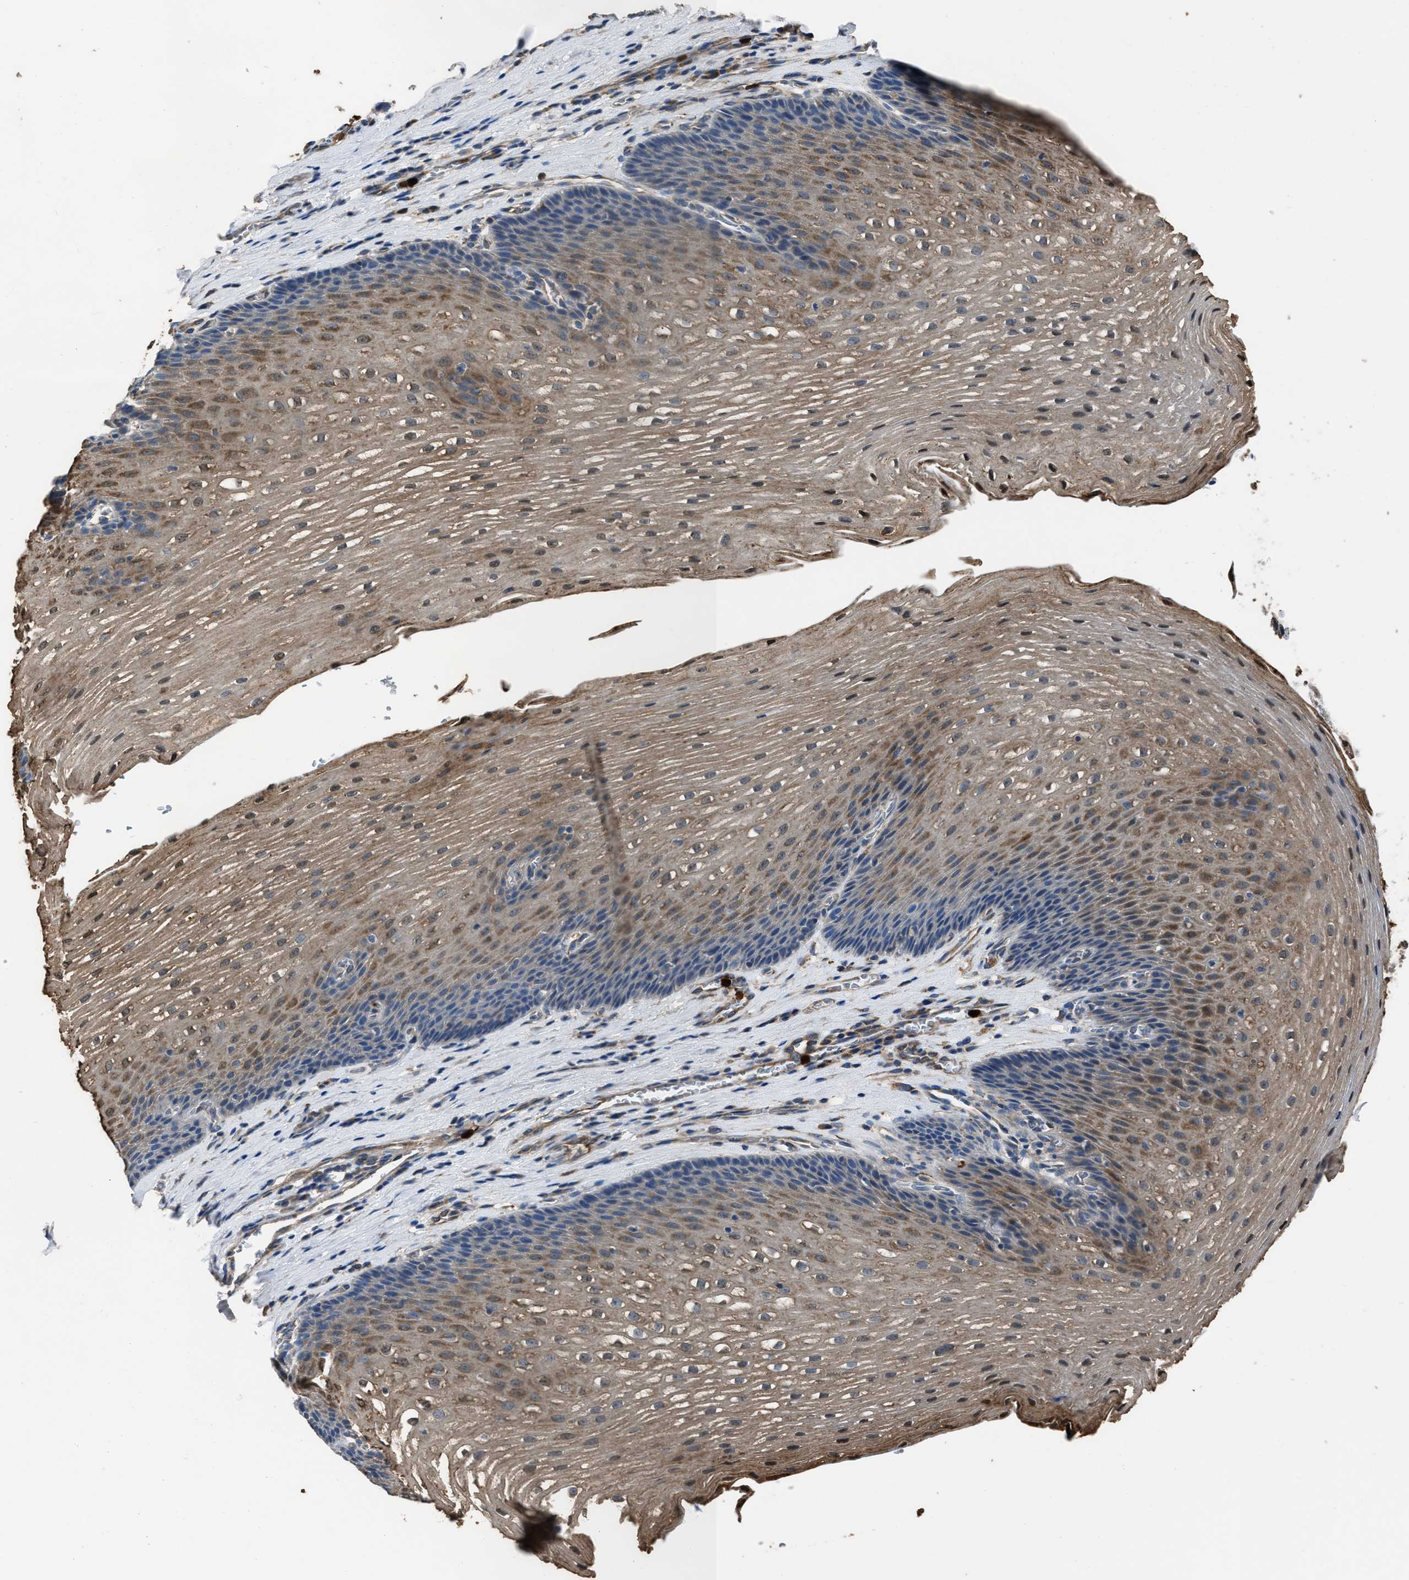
{"staining": {"intensity": "moderate", "quantity": ">75%", "location": "cytoplasmic/membranous"}, "tissue": "esophagus", "cell_type": "Squamous epithelial cells", "image_type": "normal", "snomed": [{"axis": "morphology", "description": "Normal tissue, NOS"}, {"axis": "topography", "description": "Esophagus"}], "caption": "Squamous epithelial cells show medium levels of moderate cytoplasmic/membranous positivity in approximately >75% of cells in unremarkable esophagus. The staining is performed using DAB (3,3'-diaminobenzidine) brown chromogen to label protein expression. The nuclei are counter-stained blue using hematoxylin.", "gene": "ANGPT1", "patient": {"sex": "male", "age": 48}}